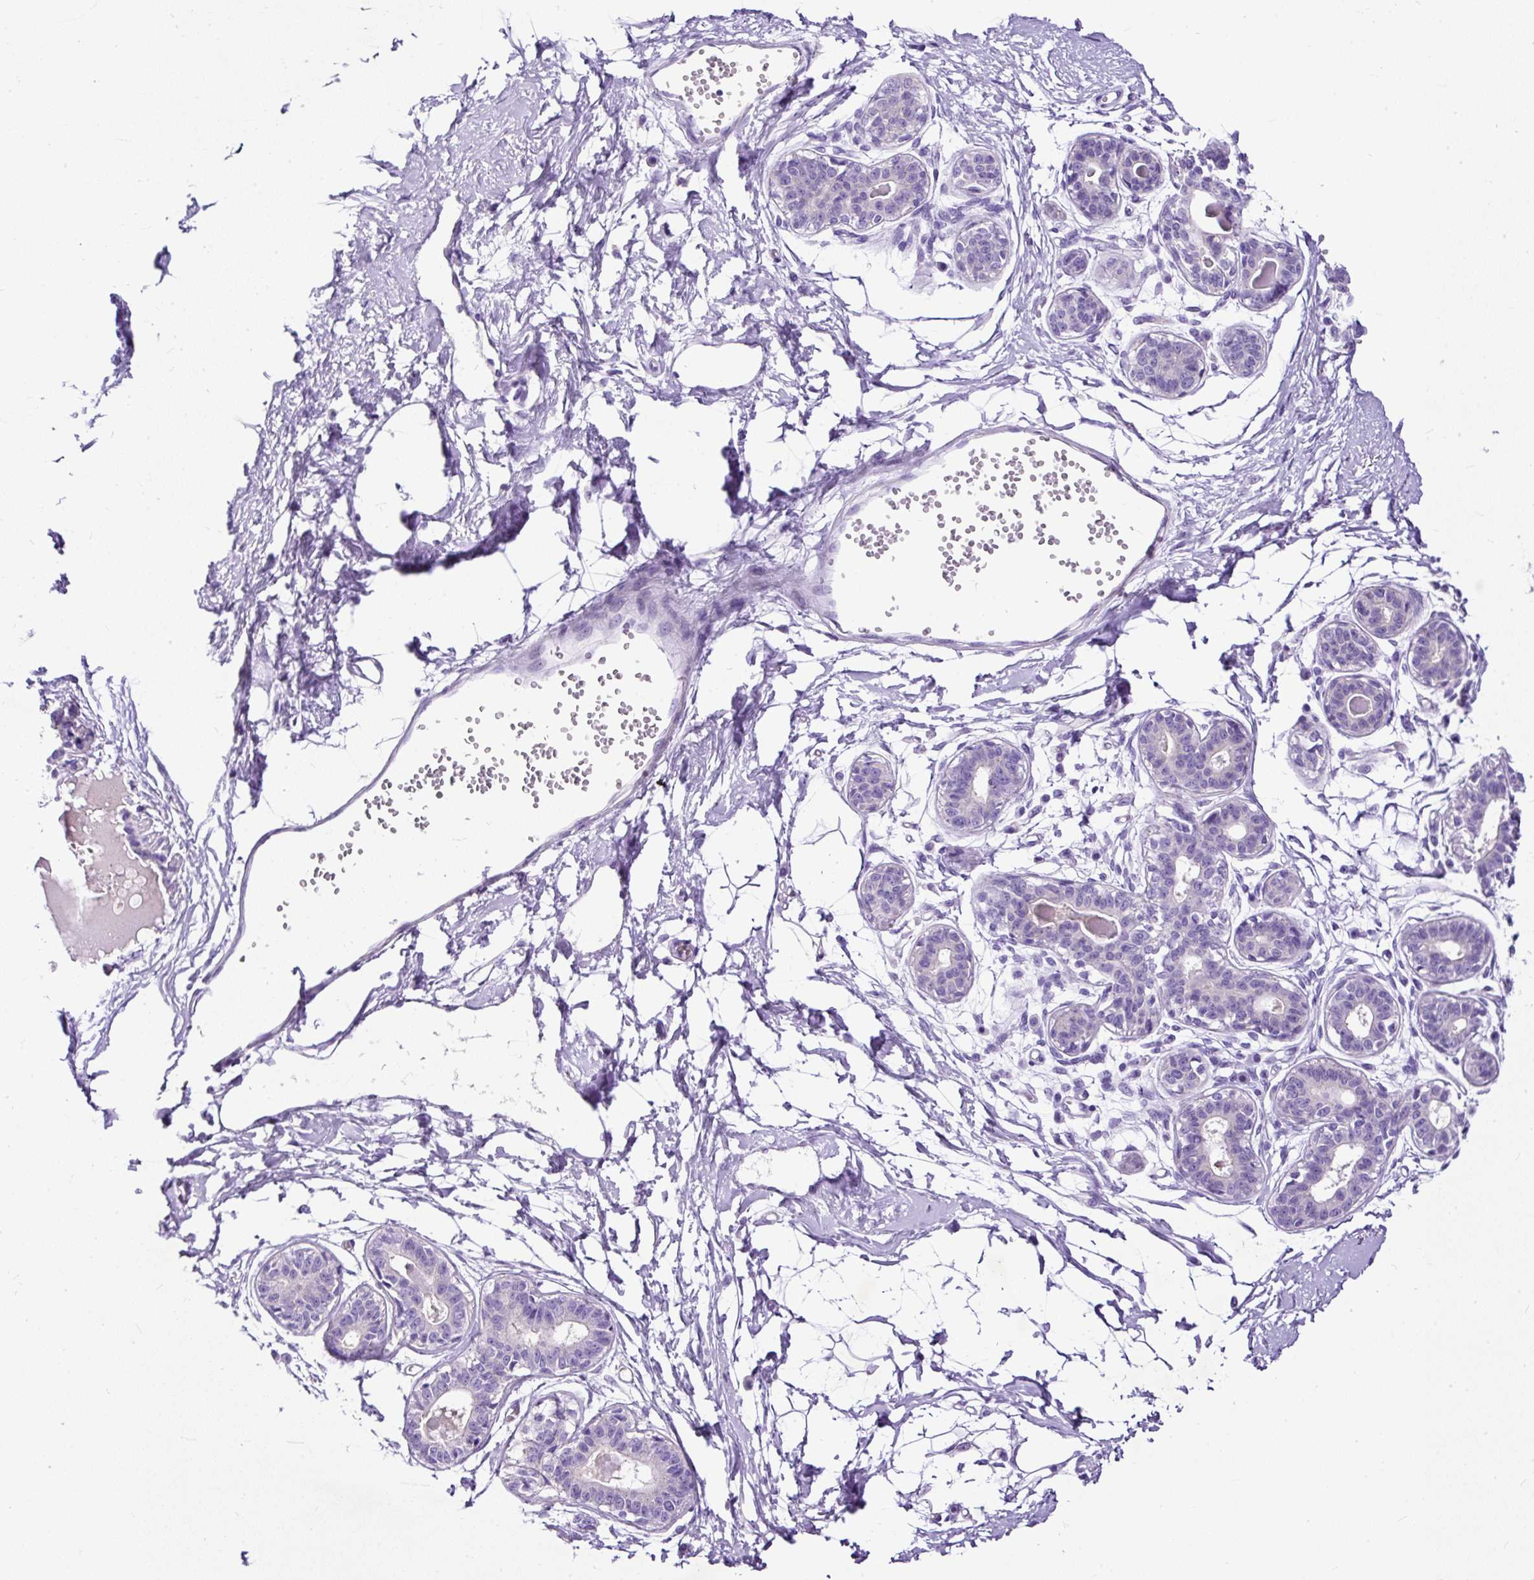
{"staining": {"intensity": "negative", "quantity": "none", "location": "none"}, "tissue": "breast", "cell_type": "Adipocytes", "image_type": "normal", "snomed": [{"axis": "morphology", "description": "Normal tissue, NOS"}, {"axis": "topography", "description": "Breast"}], "caption": "There is no significant staining in adipocytes of breast. (DAB IHC, high magnification).", "gene": "STOX2", "patient": {"sex": "female", "age": 45}}